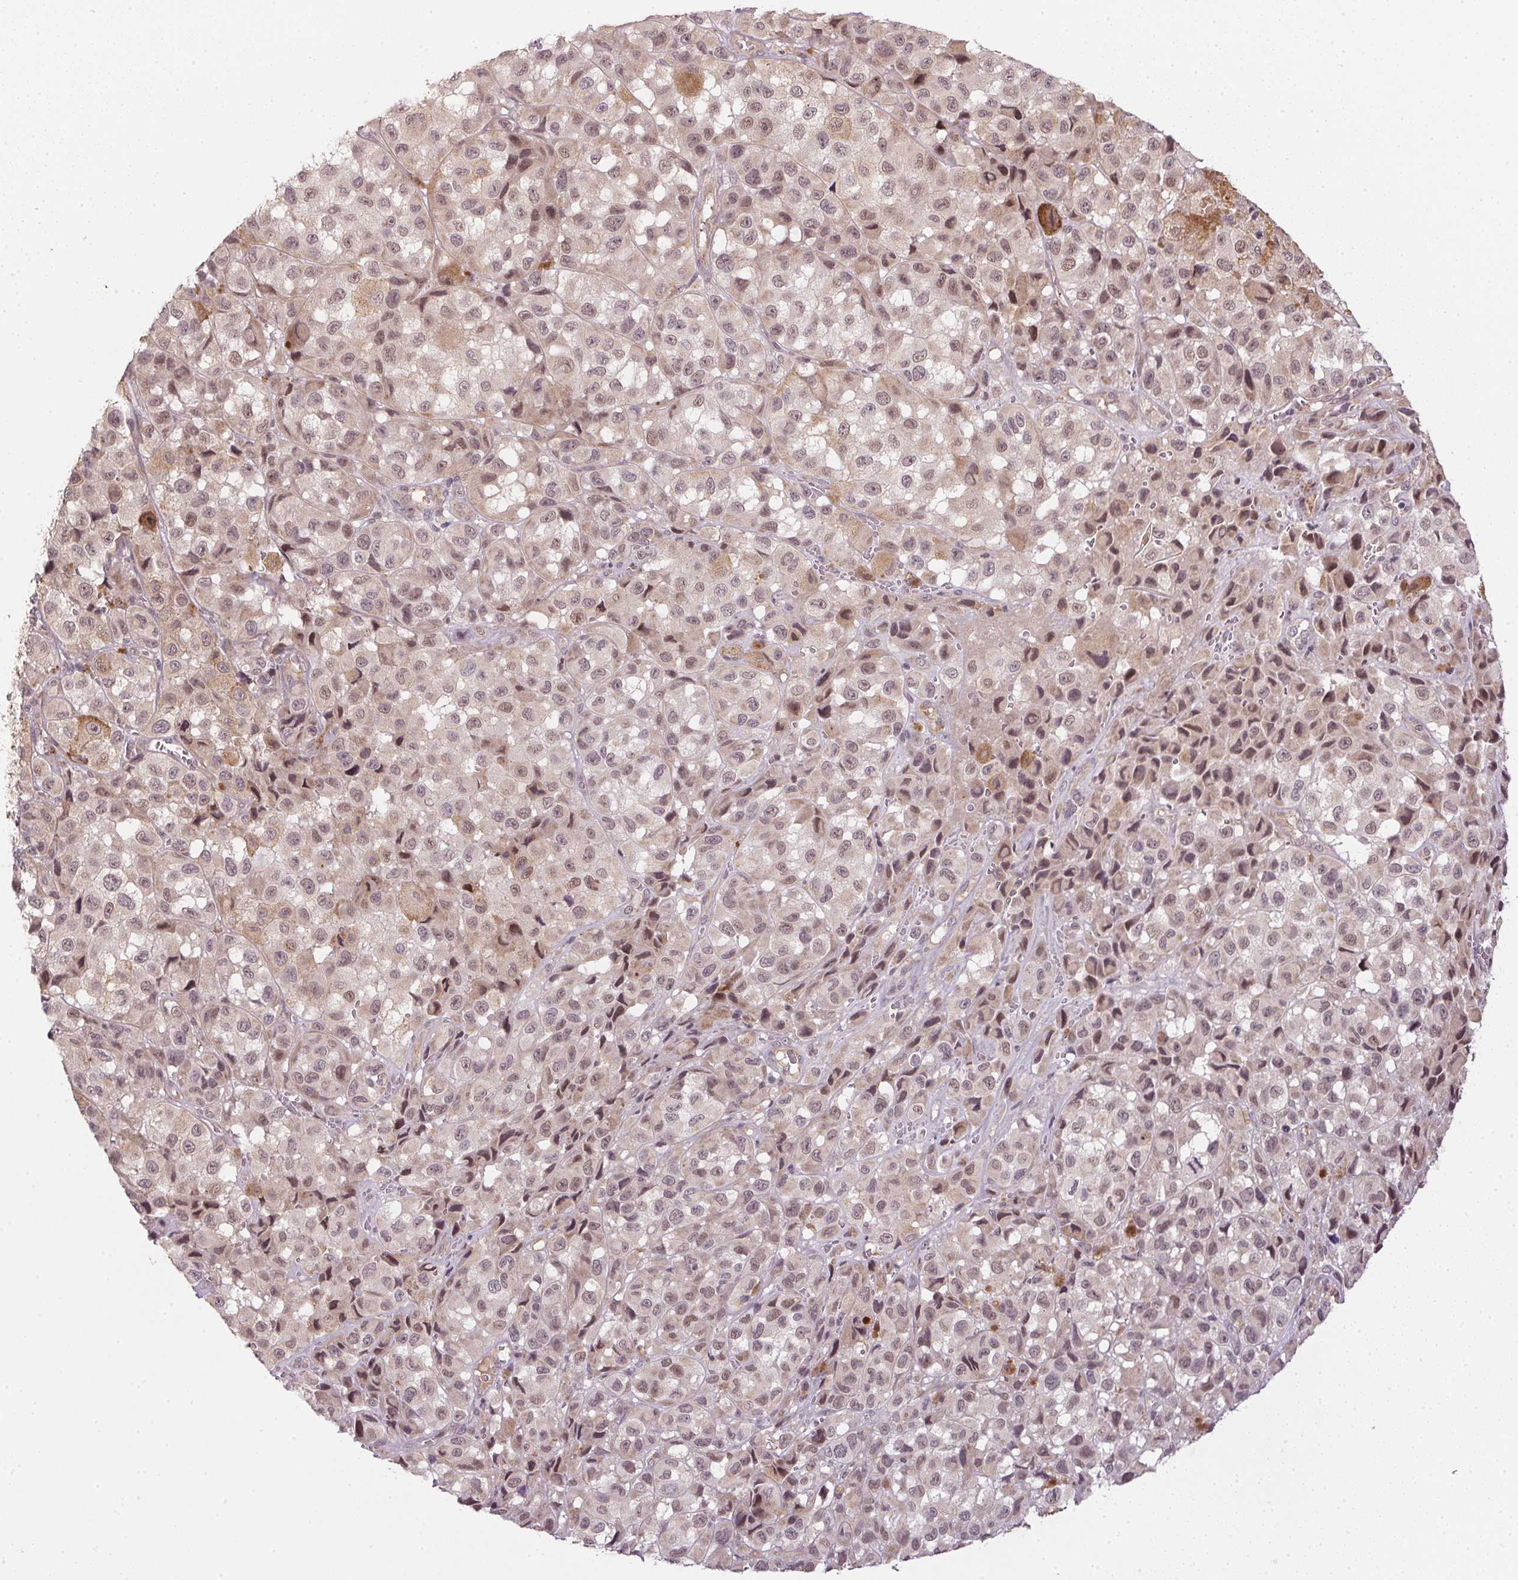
{"staining": {"intensity": "moderate", "quantity": "<25%", "location": "nuclear"}, "tissue": "melanoma", "cell_type": "Tumor cells", "image_type": "cancer", "snomed": [{"axis": "morphology", "description": "Malignant melanoma, NOS"}, {"axis": "topography", "description": "Skin"}], "caption": "Protein staining shows moderate nuclear expression in approximately <25% of tumor cells in malignant melanoma.", "gene": "CFAP92", "patient": {"sex": "male", "age": 93}}